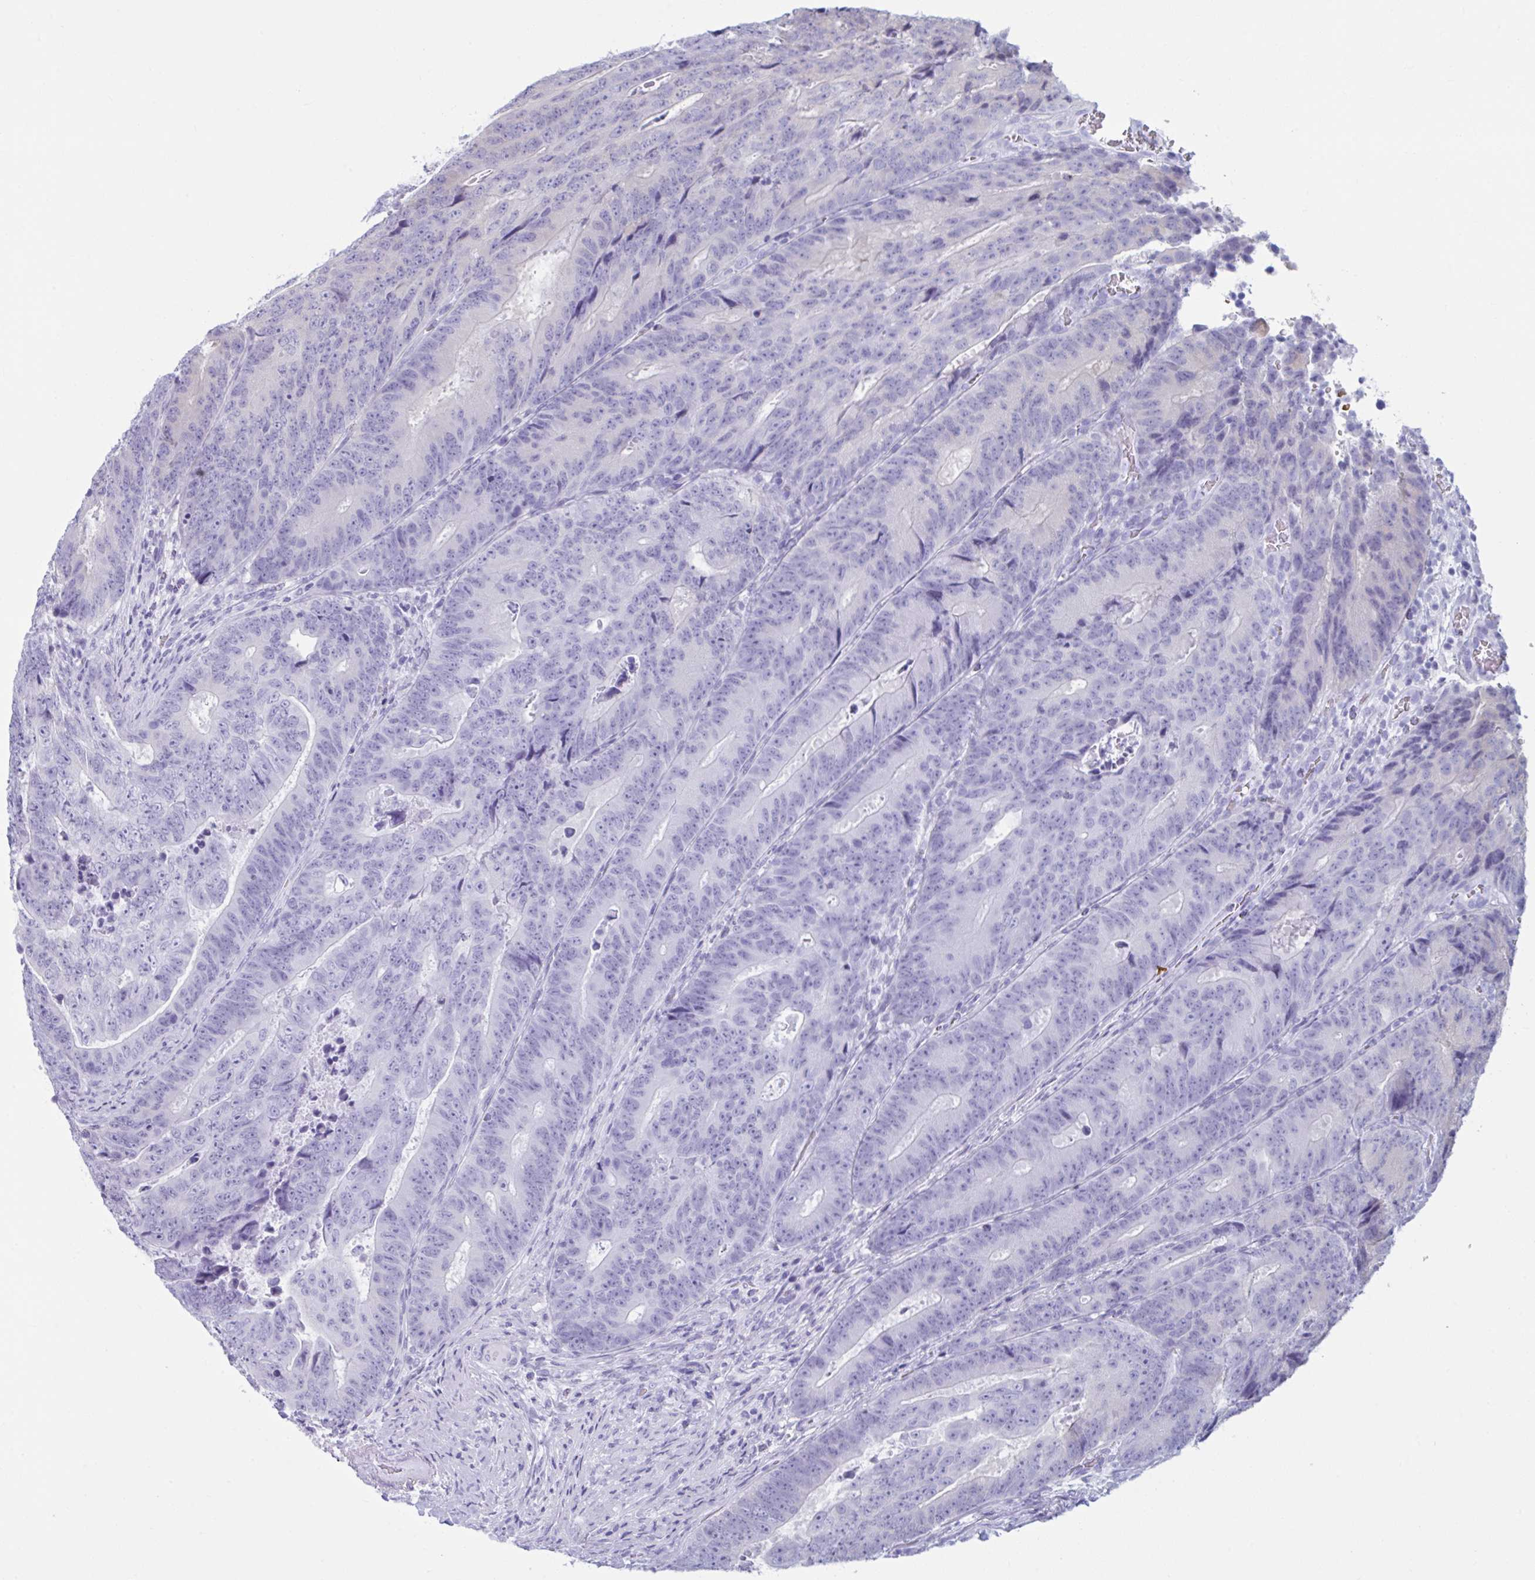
{"staining": {"intensity": "negative", "quantity": "none", "location": "none"}, "tissue": "colorectal cancer", "cell_type": "Tumor cells", "image_type": "cancer", "snomed": [{"axis": "morphology", "description": "Adenocarcinoma, NOS"}, {"axis": "topography", "description": "Colon"}], "caption": "This photomicrograph is of colorectal adenocarcinoma stained with IHC to label a protein in brown with the nuclei are counter-stained blue. There is no staining in tumor cells. The staining was performed using DAB (3,3'-diaminobenzidine) to visualize the protein expression in brown, while the nuclei were stained in blue with hematoxylin (Magnification: 20x).", "gene": "TBC1D4", "patient": {"sex": "female", "age": 48}}